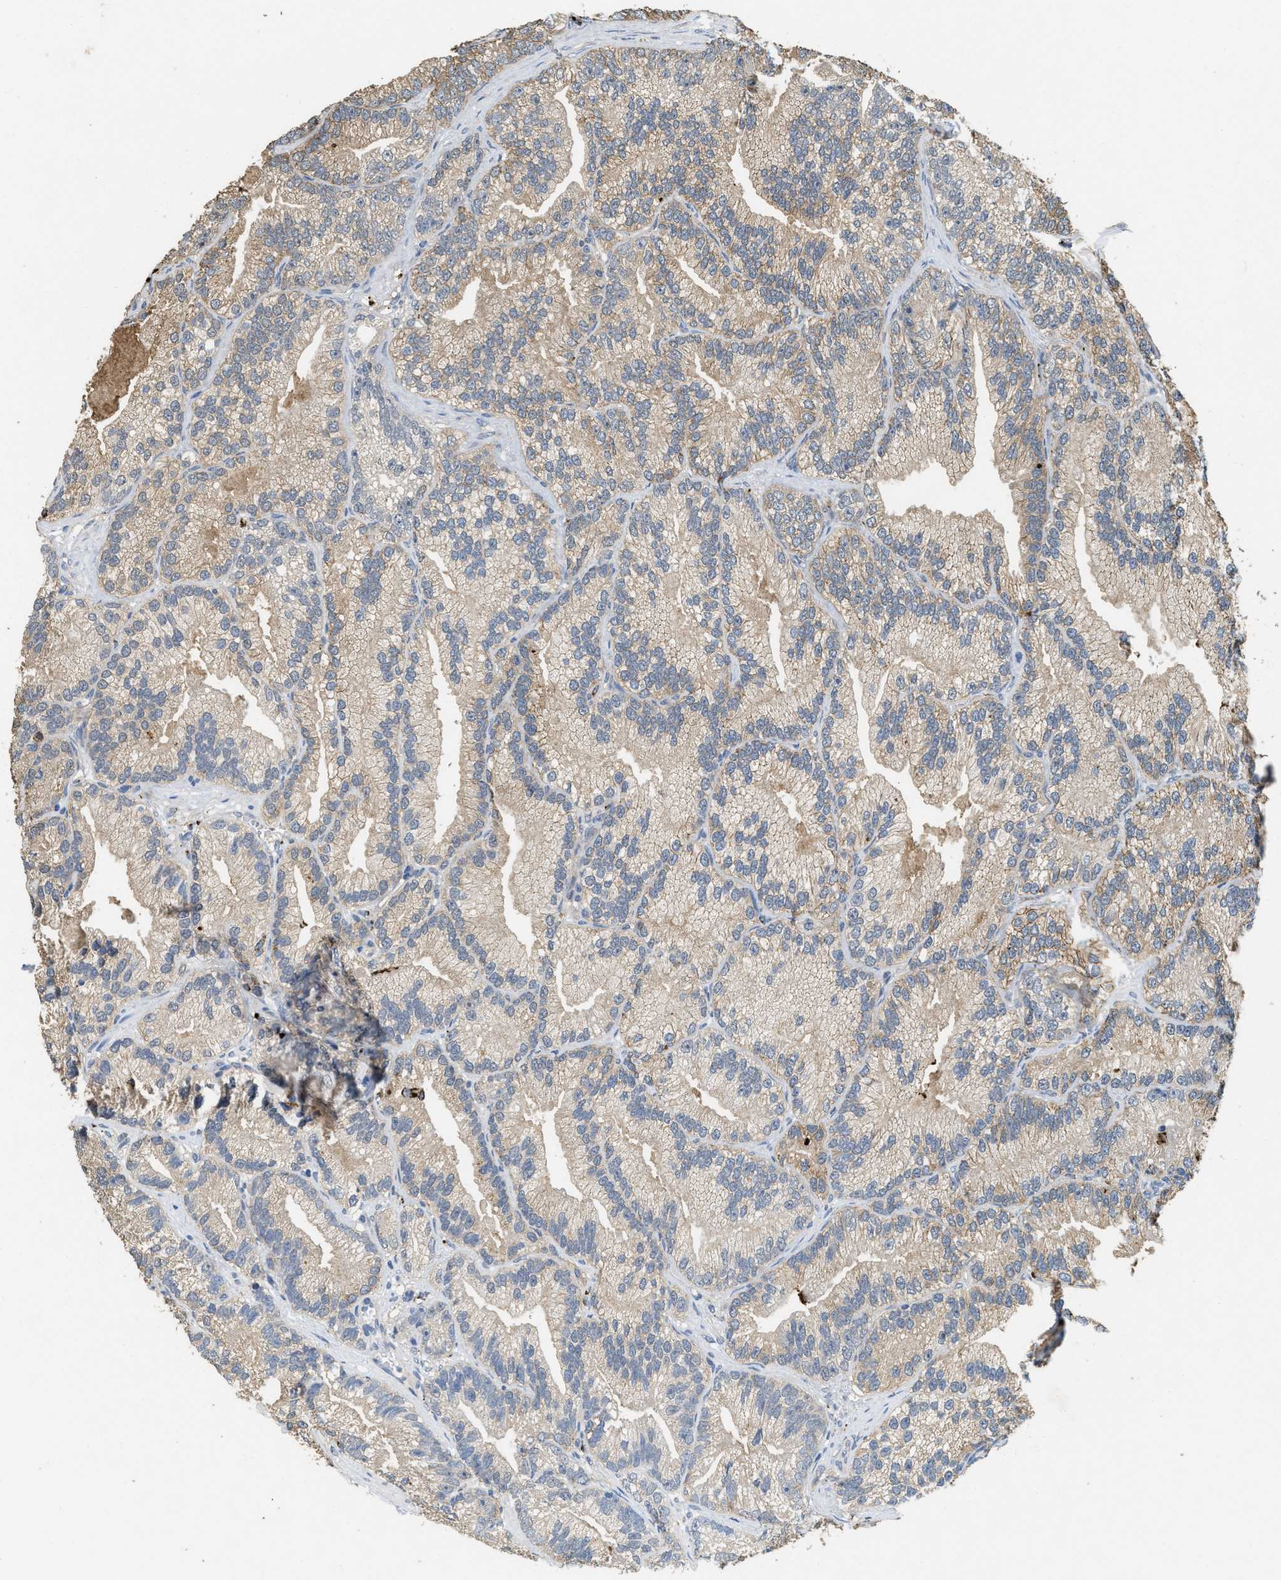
{"staining": {"intensity": "weak", "quantity": ">75%", "location": "cytoplasmic/membranous"}, "tissue": "prostate cancer", "cell_type": "Tumor cells", "image_type": "cancer", "snomed": [{"axis": "morphology", "description": "Adenocarcinoma, Low grade"}, {"axis": "topography", "description": "Prostate"}], "caption": "High-magnification brightfield microscopy of prostate cancer (low-grade adenocarcinoma) stained with DAB (3,3'-diaminobenzidine) (brown) and counterstained with hematoxylin (blue). tumor cells exhibit weak cytoplasmic/membranous positivity is seen in approximately>75% of cells.", "gene": "BMPR2", "patient": {"sex": "male", "age": 89}}